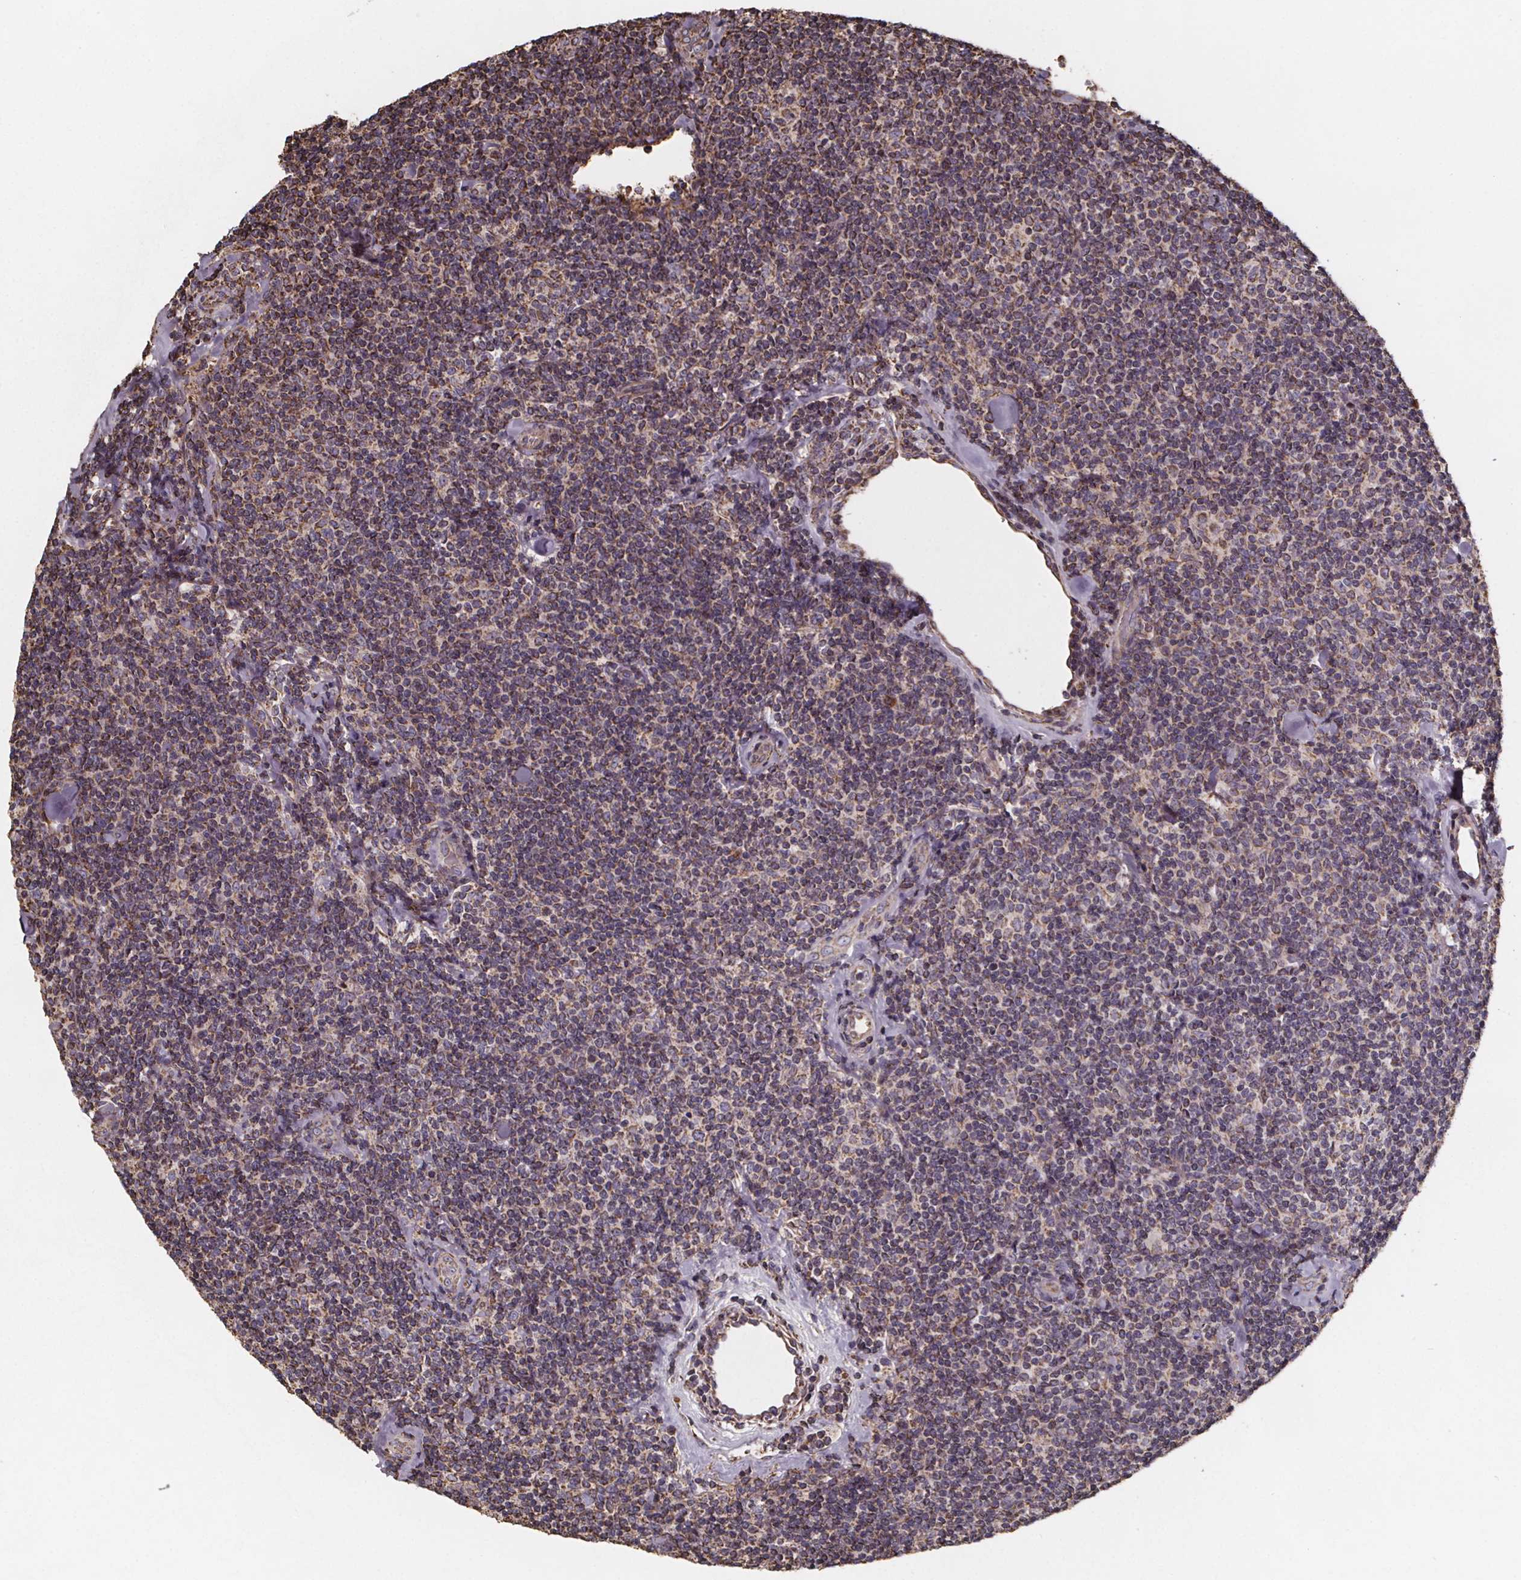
{"staining": {"intensity": "moderate", "quantity": ">75%", "location": "cytoplasmic/membranous"}, "tissue": "lymphoma", "cell_type": "Tumor cells", "image_type": "cancer", "snomed": [{"axis": "morphology", "description": "Malignant lymphoma, non-Hodgkin's type, Low grade"}, {"axis": "topography", "description": "Lymph node"}], "caption": "Low-grade malignant lymphoma, non-Hodgkin's type was stained to show a protein in brown. There is medium levels of moderate cytoplasmic/membranous expression in approximately >75% of tumor cells.", "gene": "SLC35D2", "patient": {"sex": "female", "age": 56}}